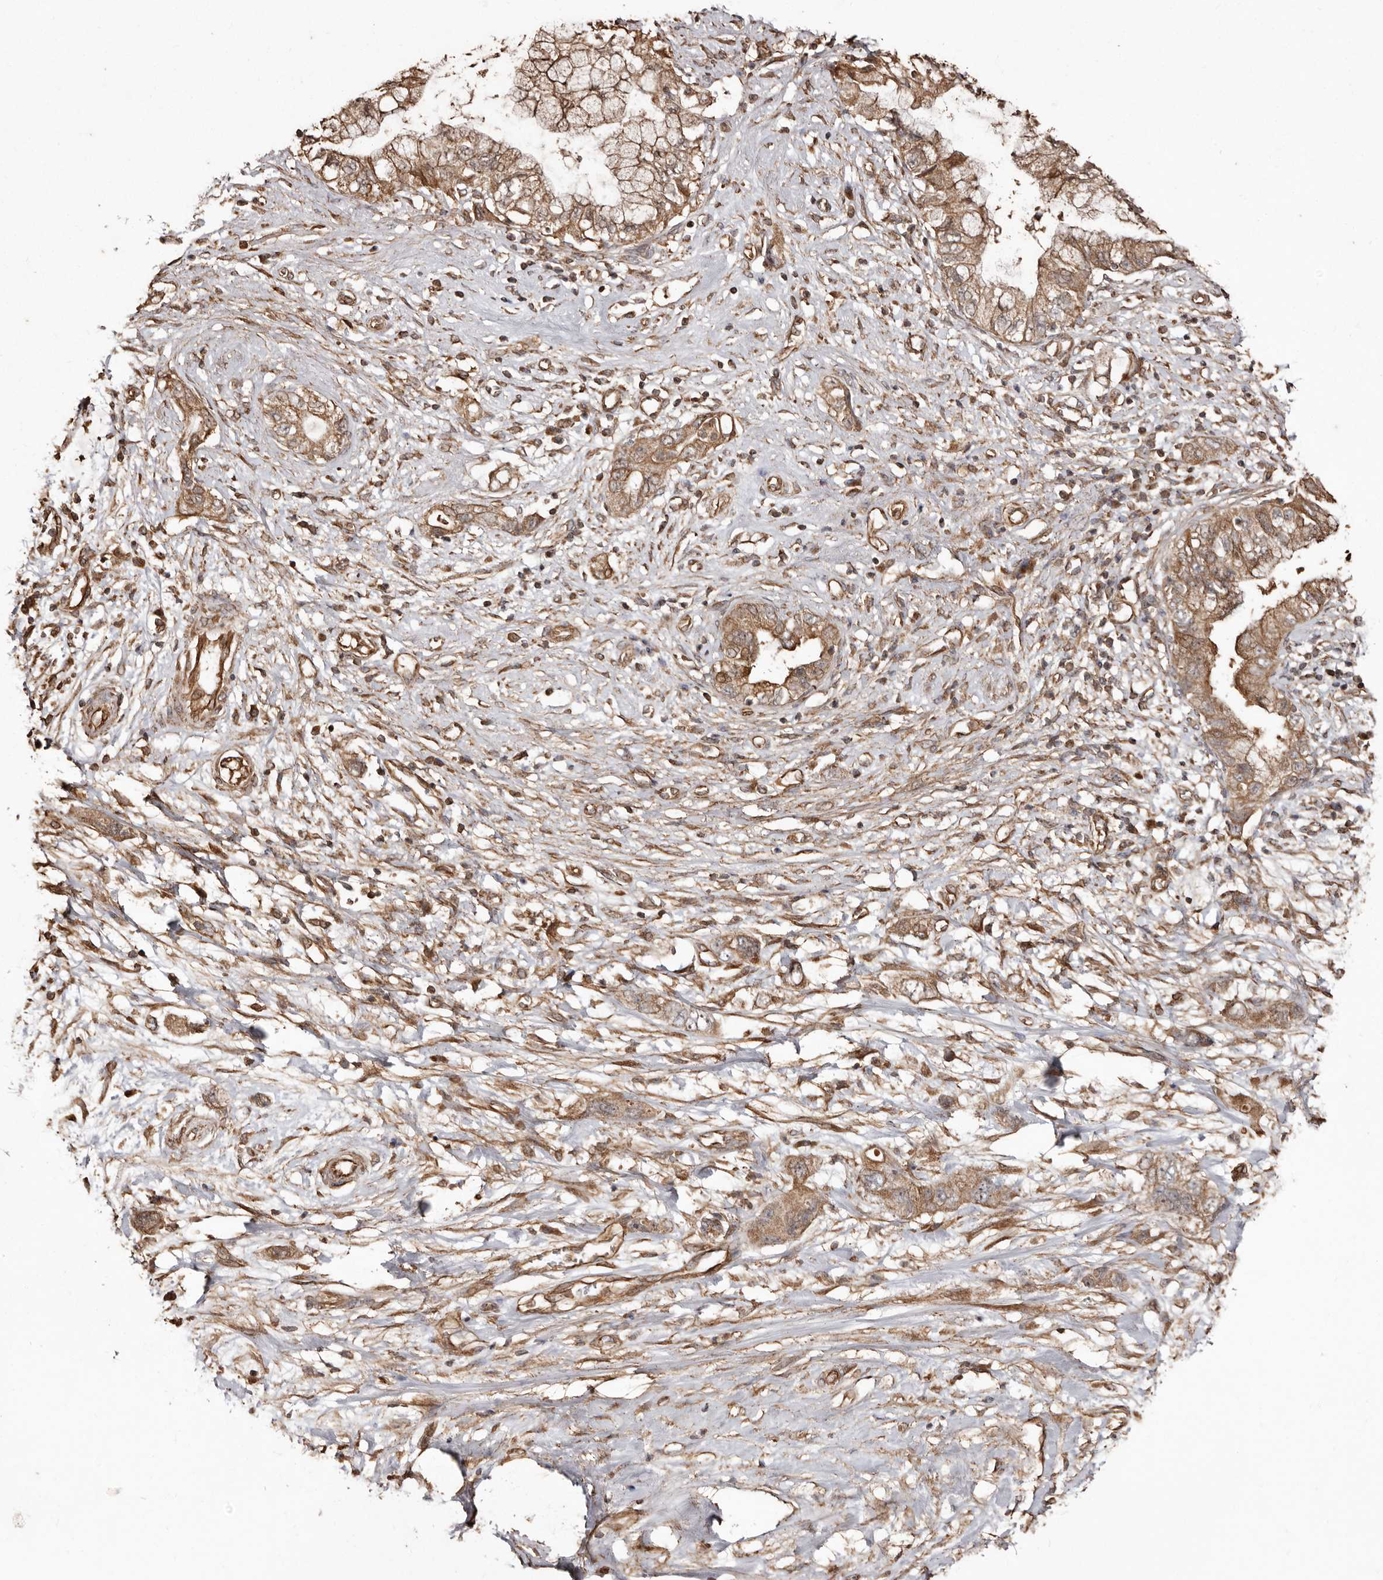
{"staining": {"intensity": "moderate", "quantity": ">75%", "location": "cytoplasmic/membranous"}, "tissue": "pancreatic cancer", "cell_type": "Tumor cells", "image_type": "cancer", "snomed": [{"axis": "morphology", "description": "Adenocarcinoma, NOS"}, {"axis": "topography", "description": "Pancreas"}], "caption": "Pancreatic cancer (adenocarcinoma) stained with DAB immunohistochemistry reveals medium levels of moderate cytoplasmic/membranous positivity in about >75% of tumor cells.", "gene": "MACC1", "patient": {"sex": "female", "age": 73}}